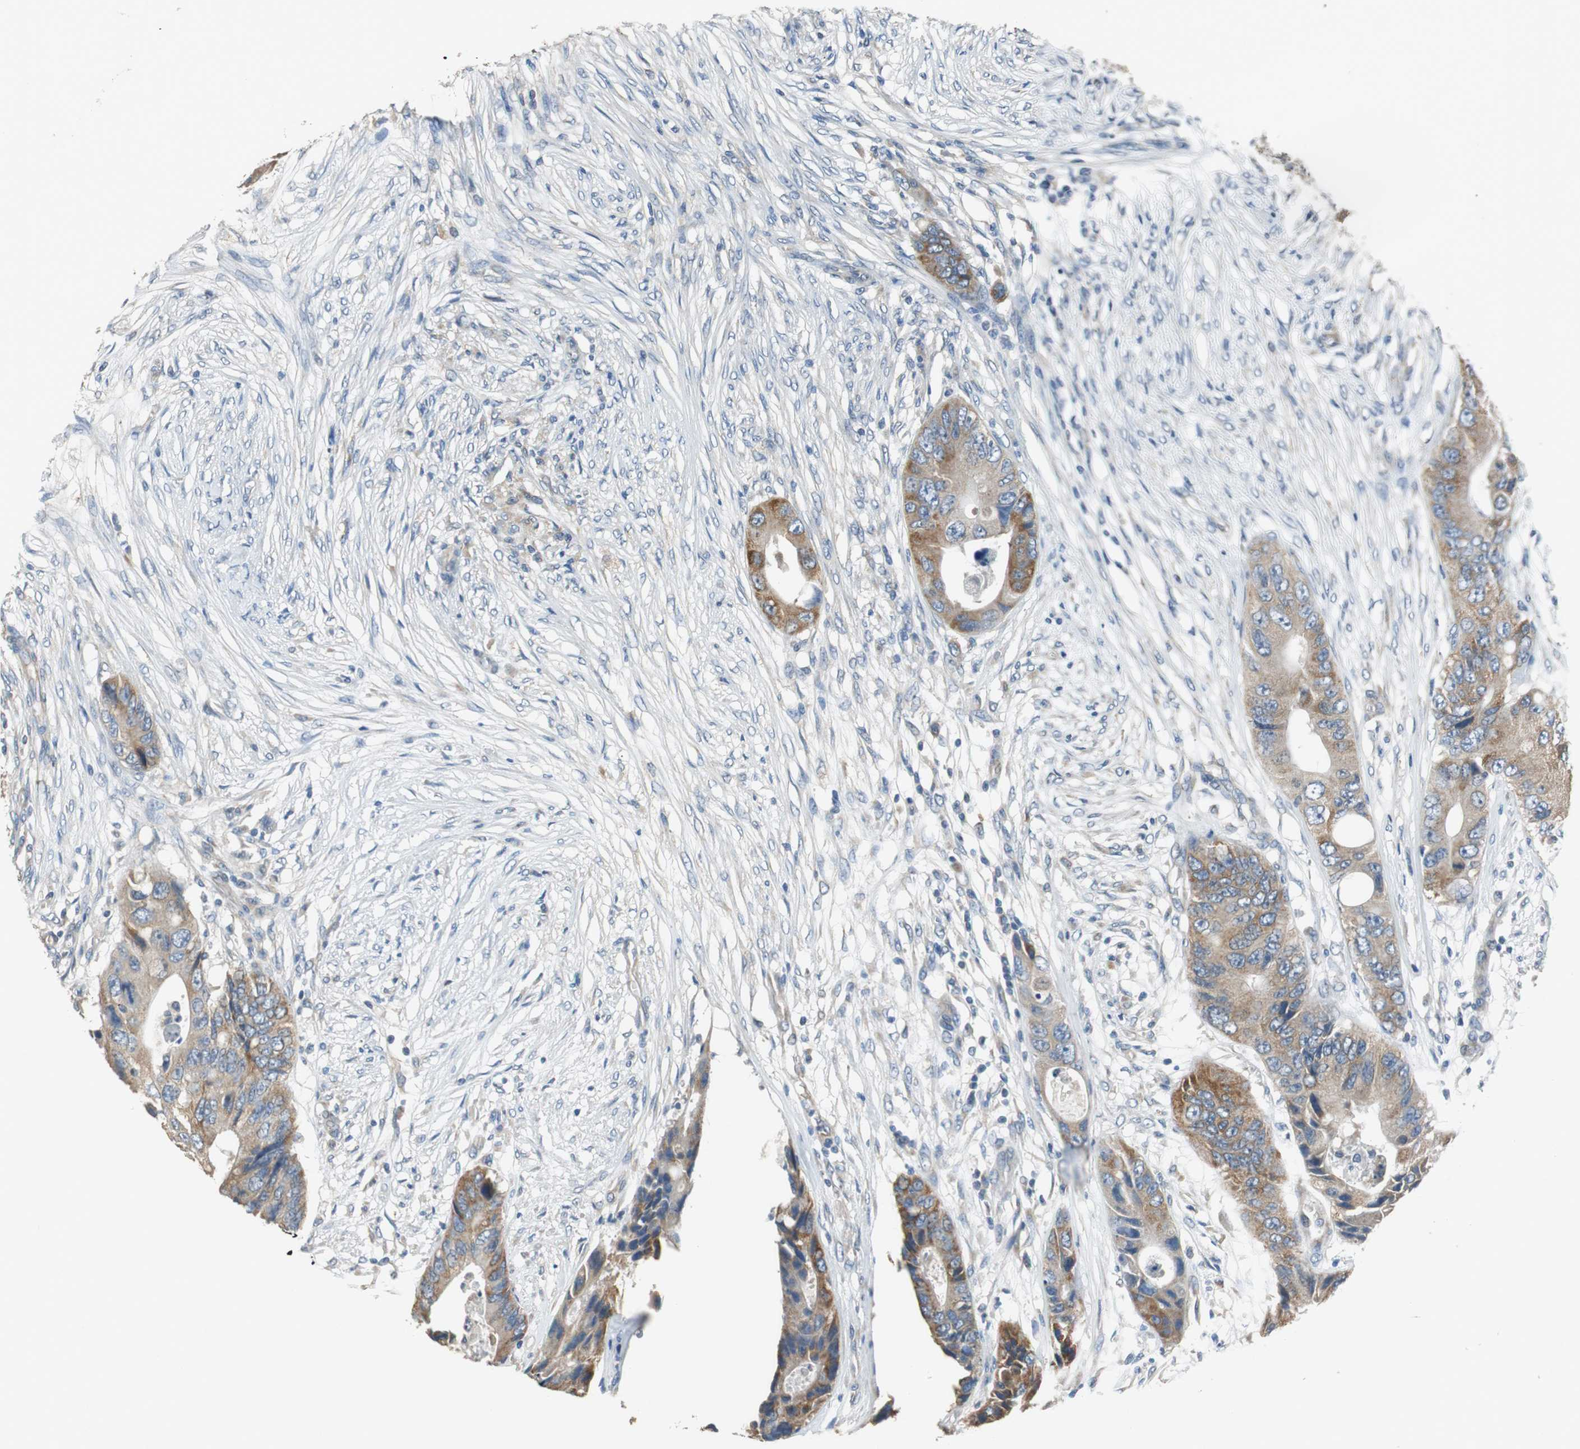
{"staining": {"intensity": "moderate", "quantity": ">75%", "location": "cytoplasmic/membranous"}, "tissue": "colorectal cancer", "cell_type": "Tumor cells", "image_type": "cancer", "snomed": [{"axis": "morphology", "description": "Adenocarcinoma, NOS"}, {"axis": "topography", "description": "Colon"}], "caption": "Brown immunohistochemical staining in adenocarcinoma (colorectal) demonstrates moderate cytoplasmic/membranous expression in about >75% of tumor cells.", "gene": "ALDH4A1", "patient": {"sex": "male", "age": 71}}